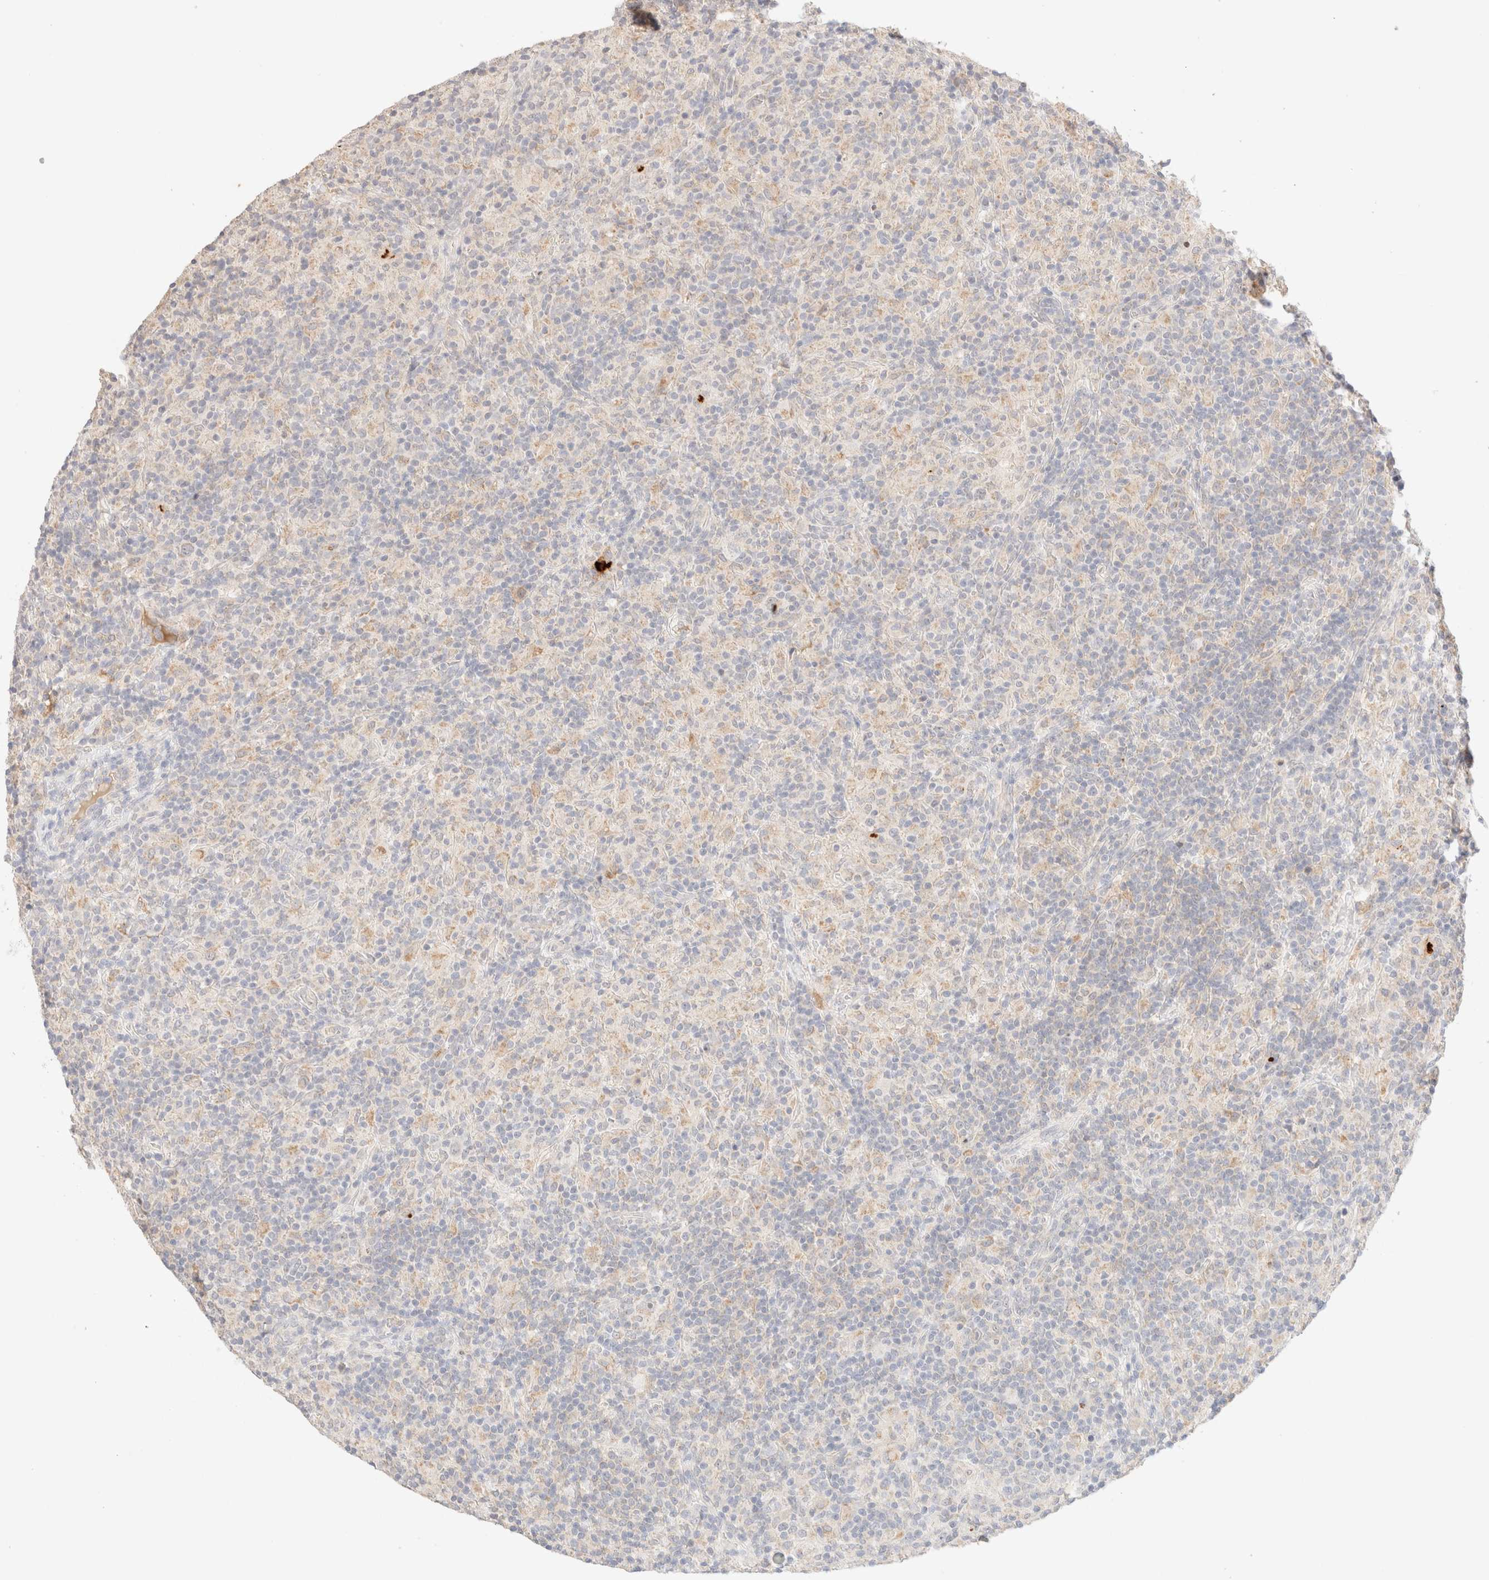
{"staining": {"intensity": "negative", "quantity": "none", "location": "none"}, "tissue": "lymphoma", "cell_type": "Tumor cells", "image_type": "cancer", "snomed": [{"axis": "morphology", "description": "Hodgkin's disease, NOS"}, {"axis": "topography", "description": "Lymph node"}], "caption": "Immunohistochemical staining of human lymphoma shows no significant staining in tumor cells.", "gene": "SNTB1", "patient": {"sex": "male", "age": 70}}